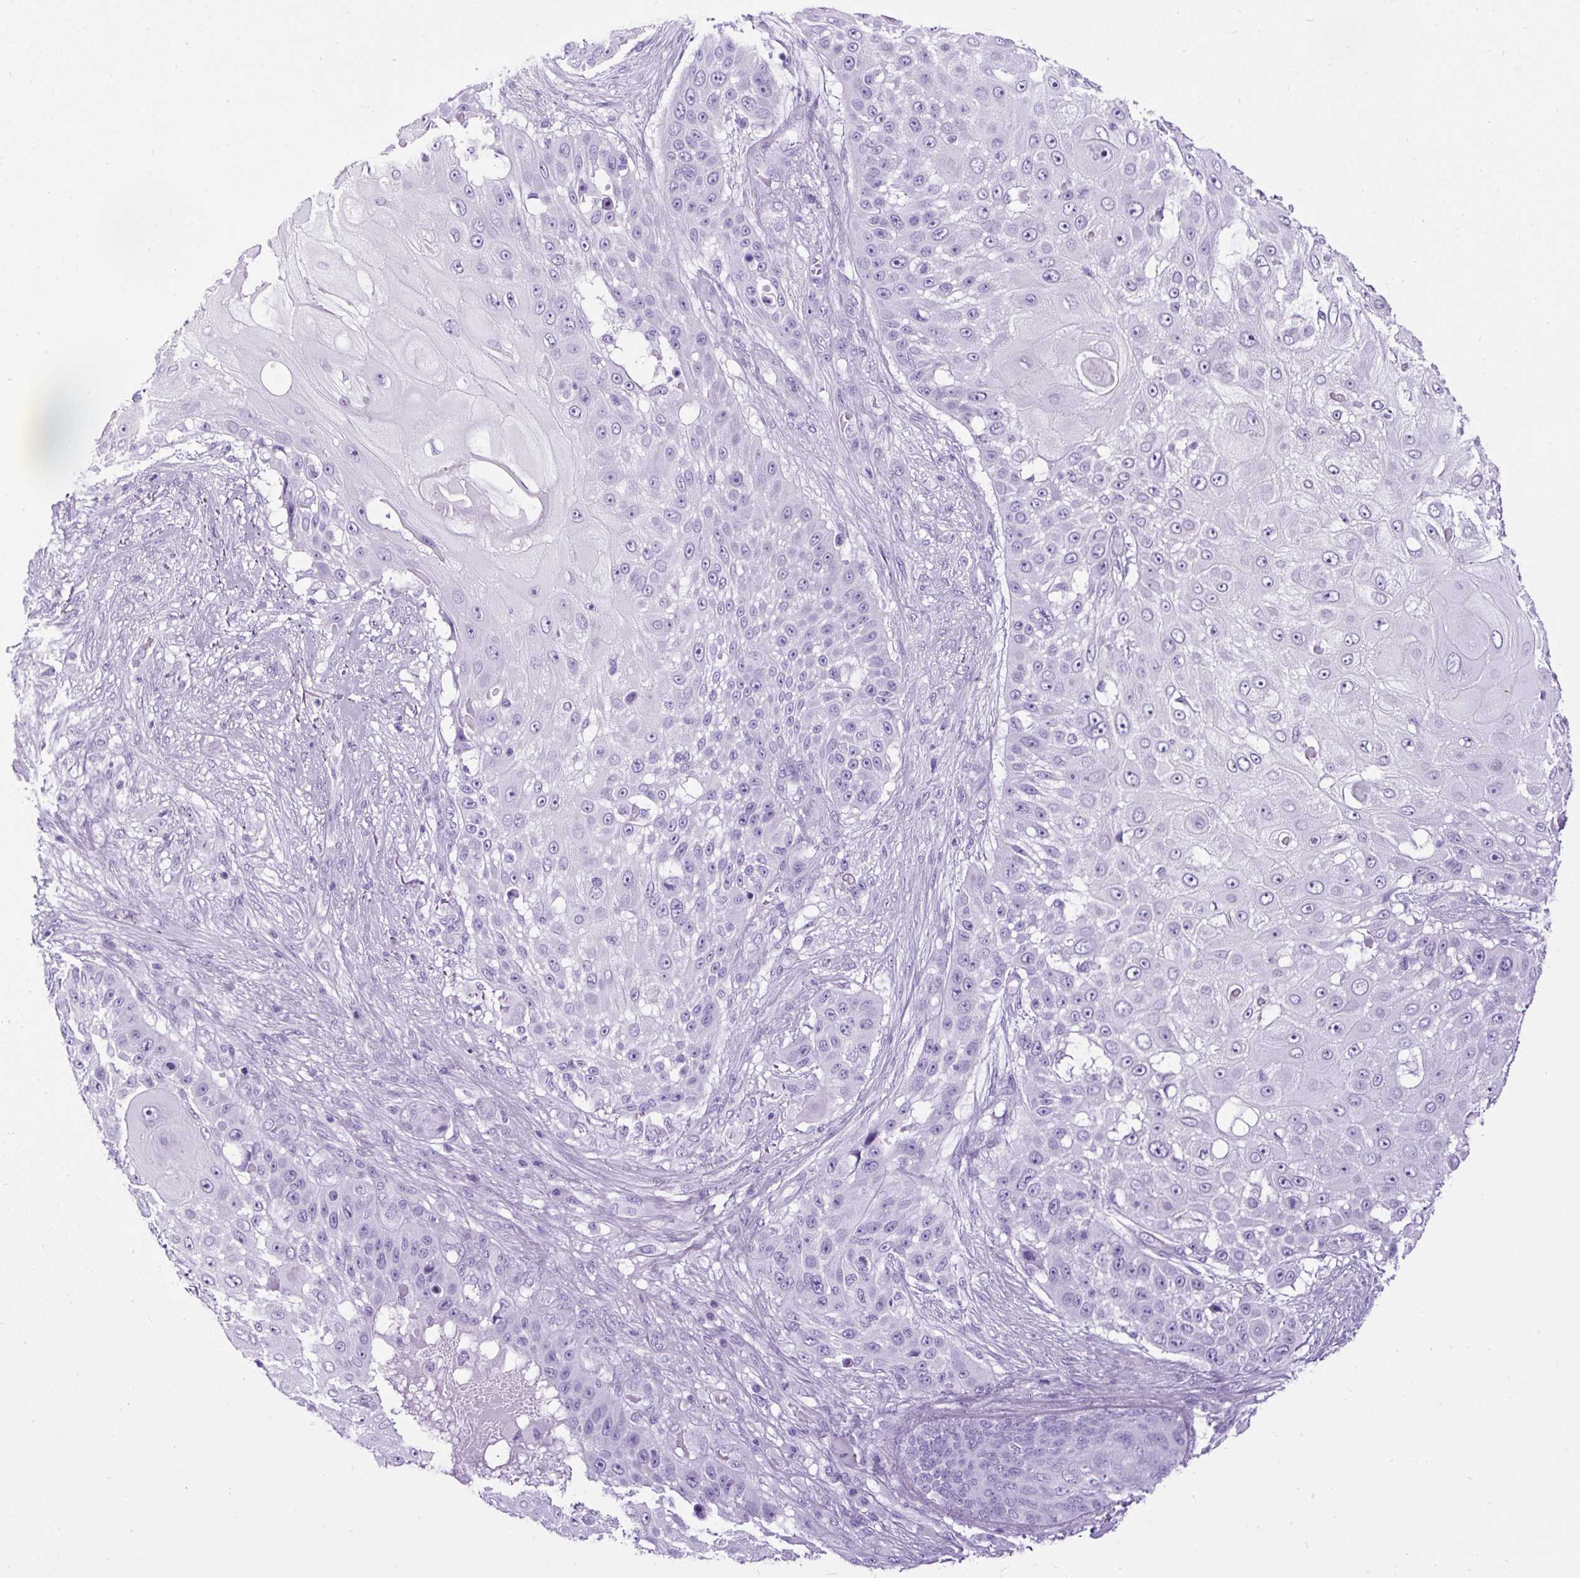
{"staining": {"intensity": "negative", "quantity": "none", "location": "none"}, "tissue": "skin cancer", "cell_type": "Tumor cells", "image_type": "cancer", "snomed": [{"axis": "morphology", "description": "Squamous cell carcinoma, NOS"}, {"axis": "topography", "description": "Skin"}], "caption": "The photomicrograph reveals no significant positivity in tumor cells of squamous cell carcinoma (skin).", "gene": "CEL", "patient": {"sex": "female", "age": 86}}